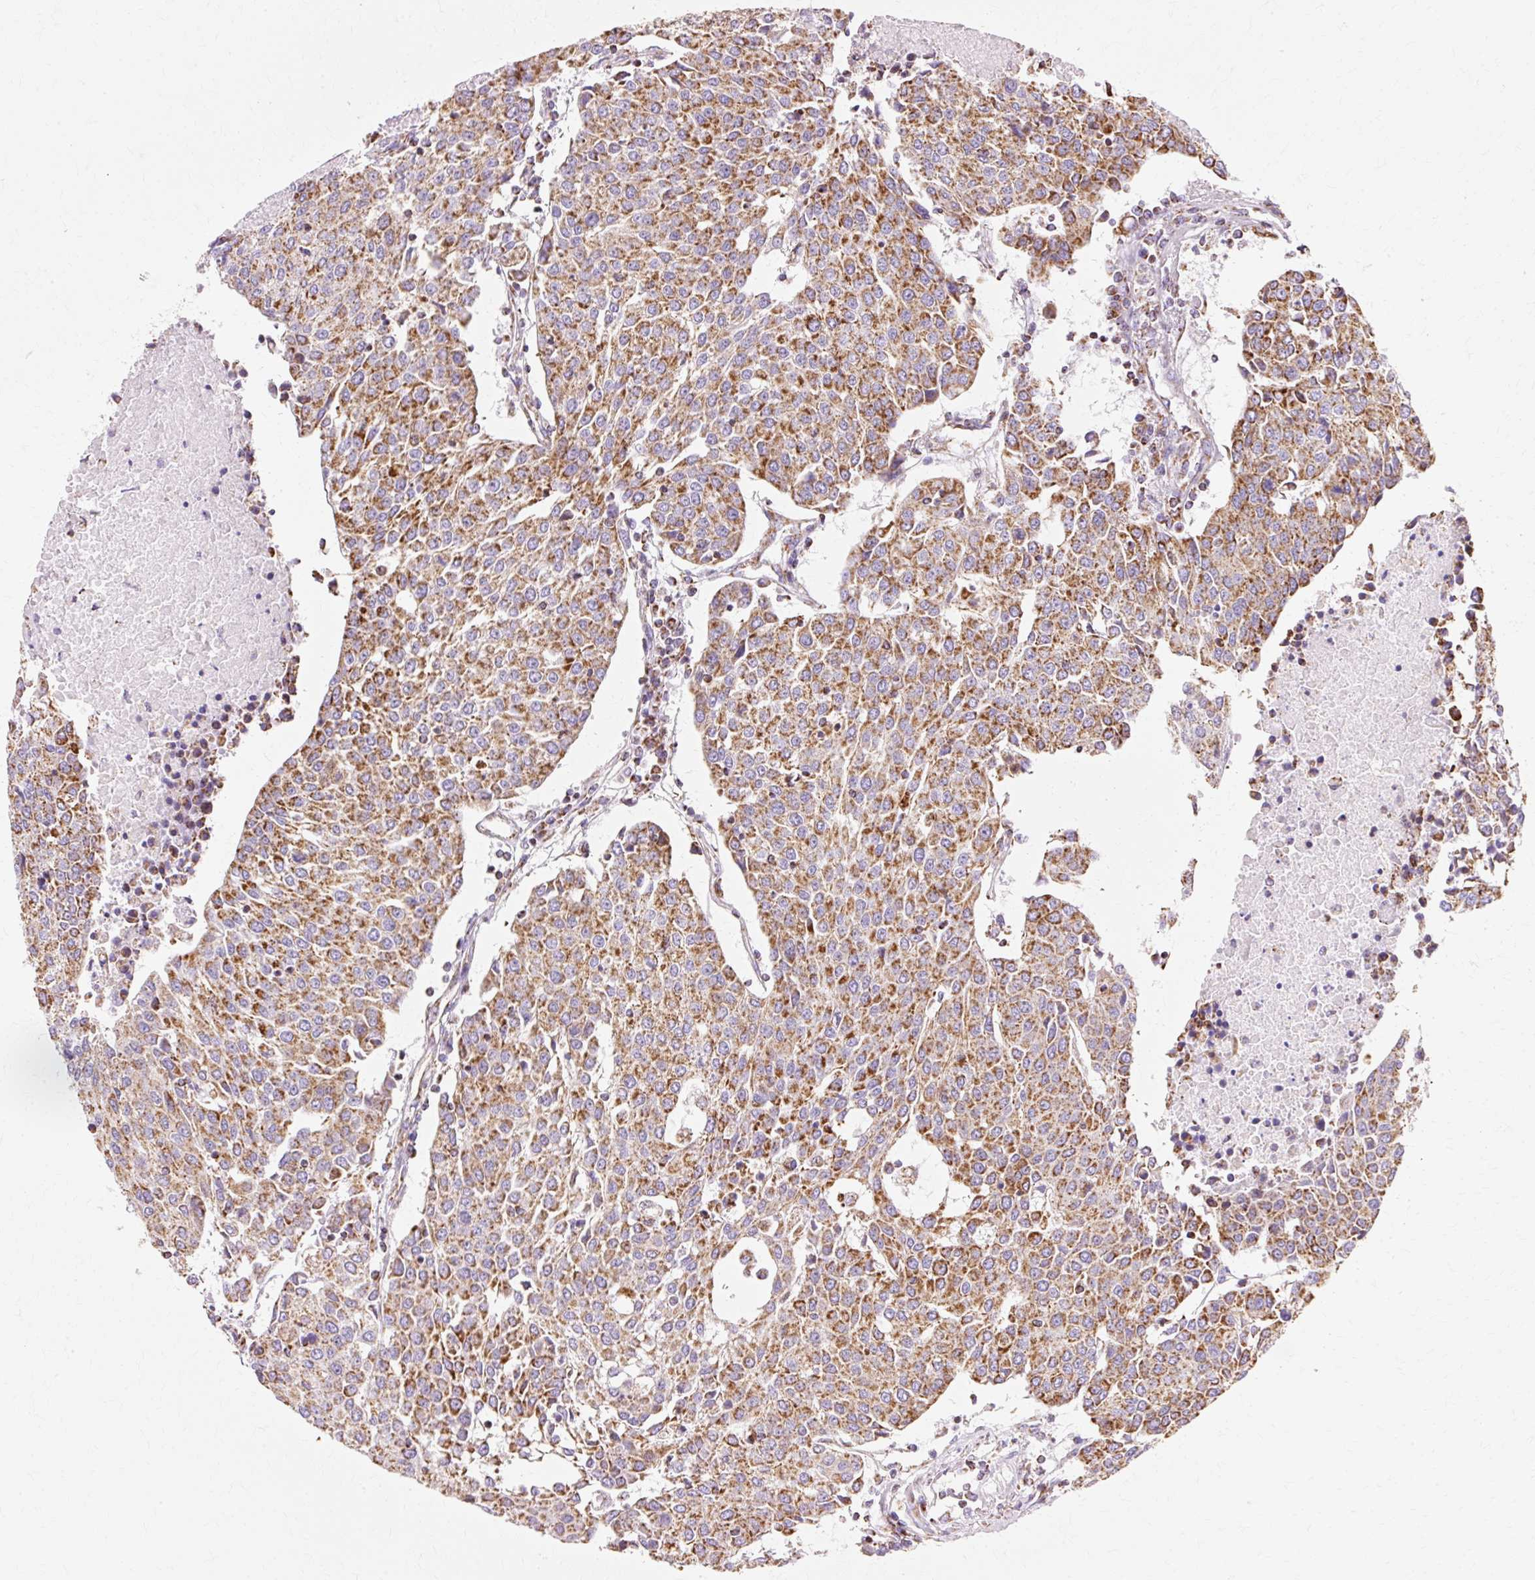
{"staining": {"intensity": "strong", "quantity": ">75%", "location": "cytoplasmic/membranous"}, "tissue": "urothelial cancer", "cell_type": "Tumor cells", "image_type": "cancer", "snomed": [{"axis": "morphology", "description": "Urothelial carcinoma, High grade"}, {"axis": "topography", "description": "Urinary bladder"}], "caption": "Protein expression analysis of human high-grade urothelial carcinoma reveals strong cytoplasmic/membranous positivity in about >75% of tumor cells. The staining is performed using DAB (3,3'-diaminobenzidine) brown chromogen to label protein expression. The nuclei are counter-stained blue using hematoxylin.", "gene": "ATP5PO", "patient": {"sex": "female", "age": 85}}